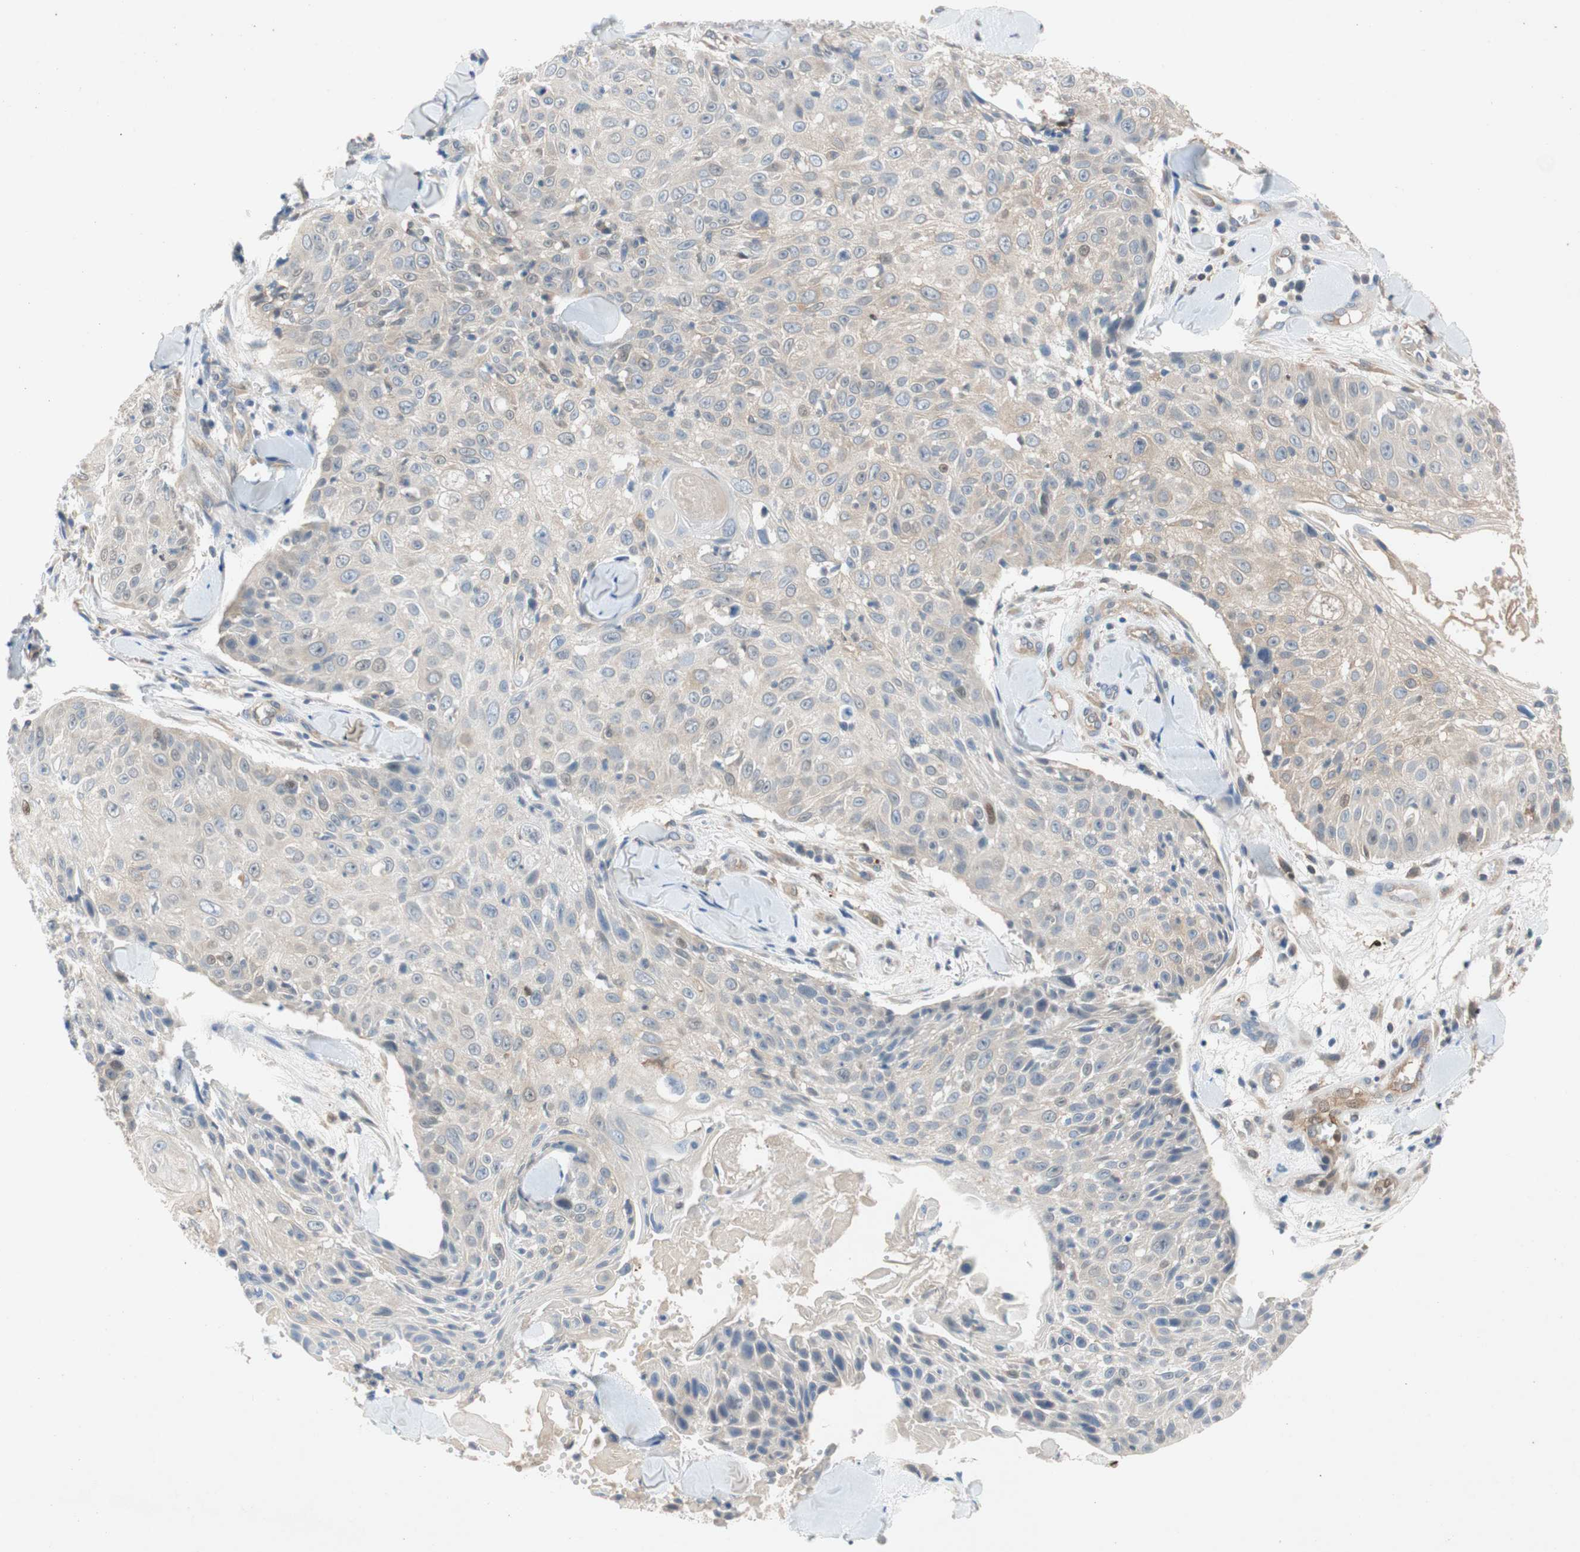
{"staining": {"intensity": "weak", "quantity": "<25%", "location": "cytoplasmic/membranous"}, "tissue": "skin cancer", "cell_type": "Tumor cells", "image_type": "cancer", "snomed": [{"axis": "morphology", "description": "Squamous cell carcinoma, NOS"}, {"axis": "topography", "description": "Skin"}], "caption": "This is an immunohistochemistry photomicrograph of human skin cancer. There is no expression in tumor cells.", "gene": "RELB", "patient": {"sex": "male", "age": 86}}